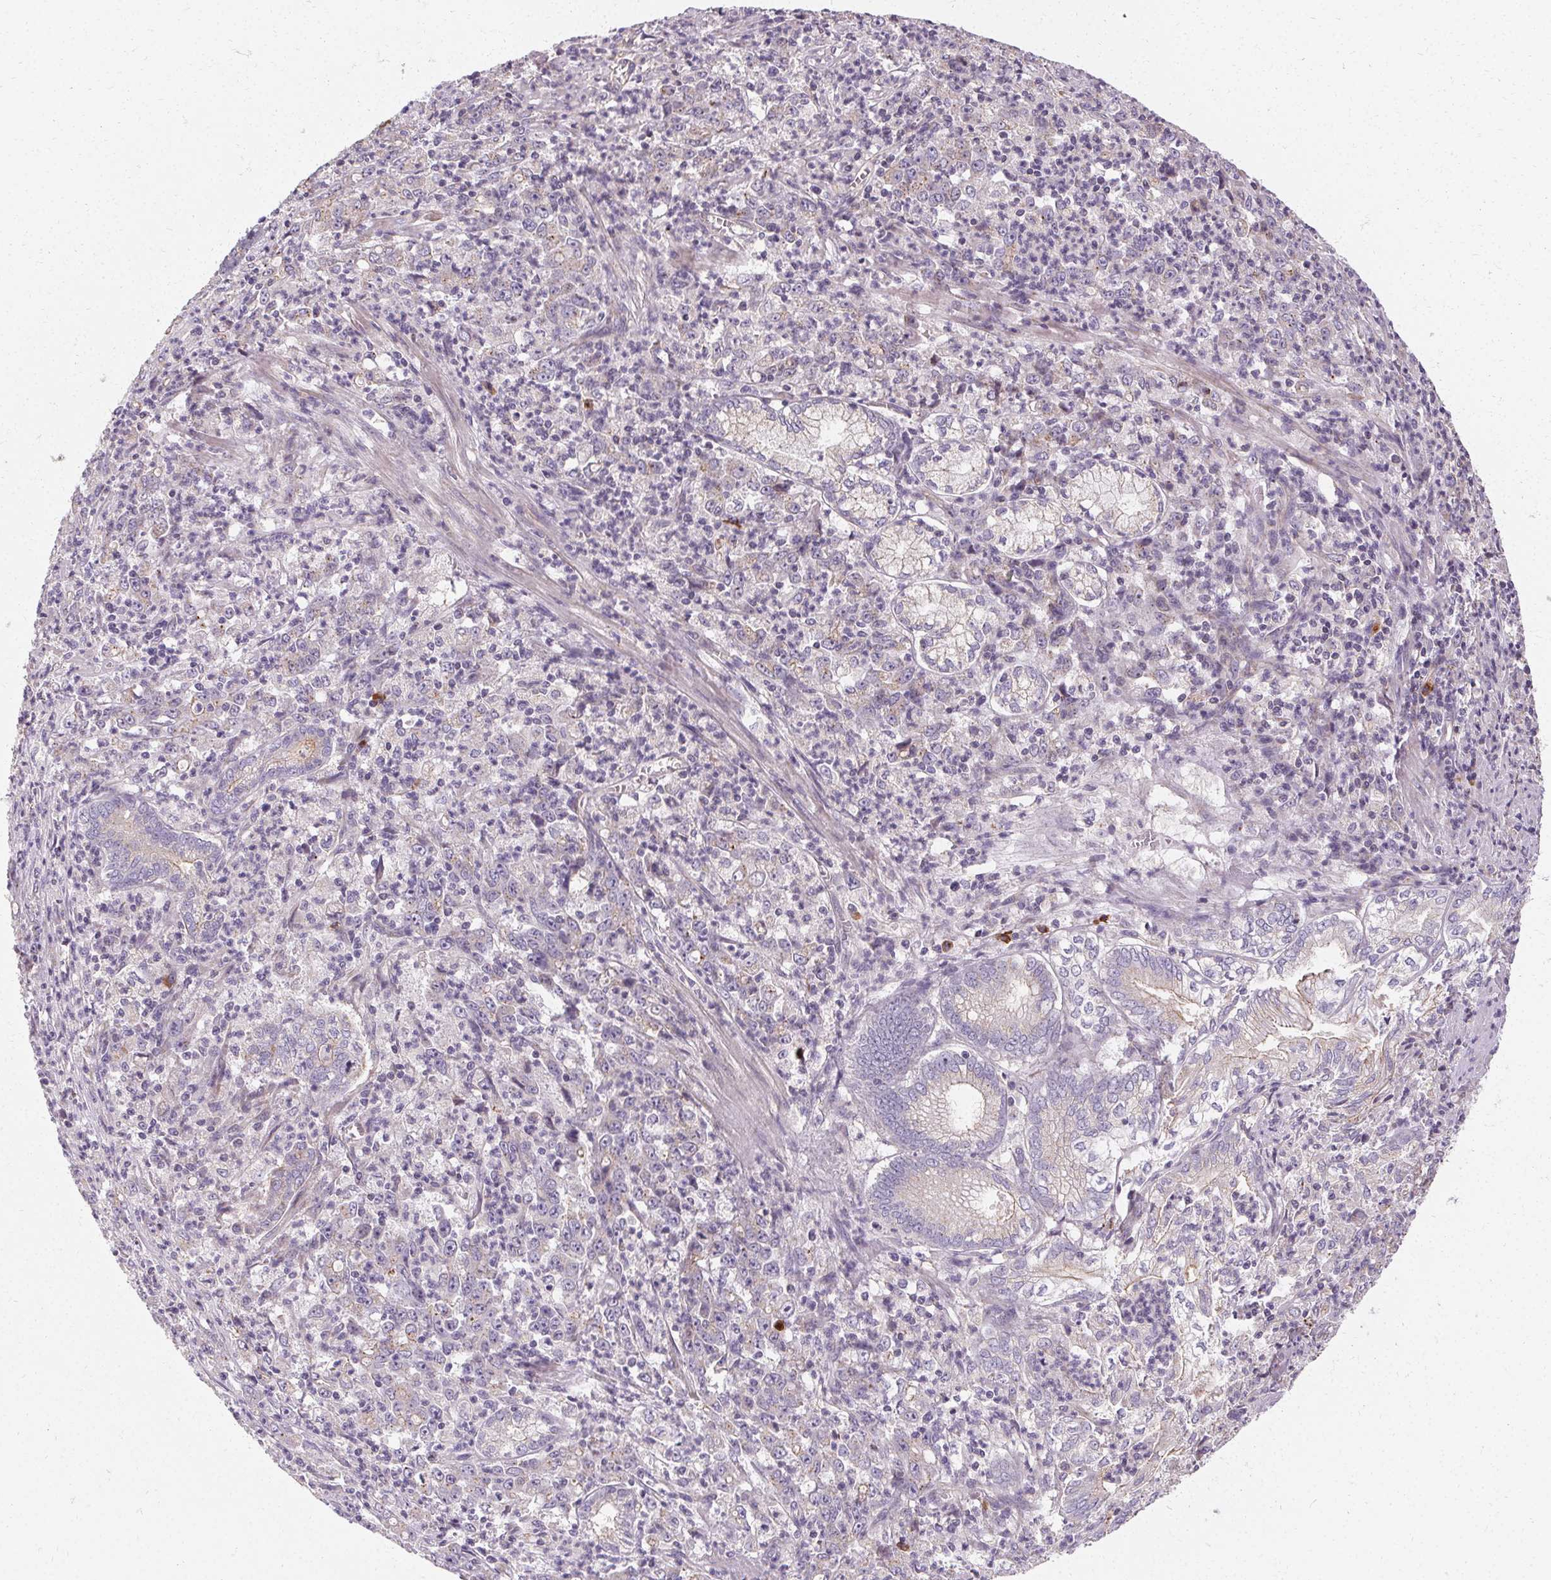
{"staining": {"intensity": "negative", "quantity": "none", "location": "none"}, "tissue": "stomach cancer", "cell_type": "Tumor cells", "image_type": "cancer", "snomed": [{"axis": "morphology", "description": "Adenocarcinoma, NOS"}, {"axis": "topography", "description": "Stomach, lower"}], "caption": "Immunohistochemistry (IHC) of adenocarcinoma (stomach) shows no positivity in tumor cells.", "gene": "APLP1", "patient": {"sex": "female", "age": 71}}